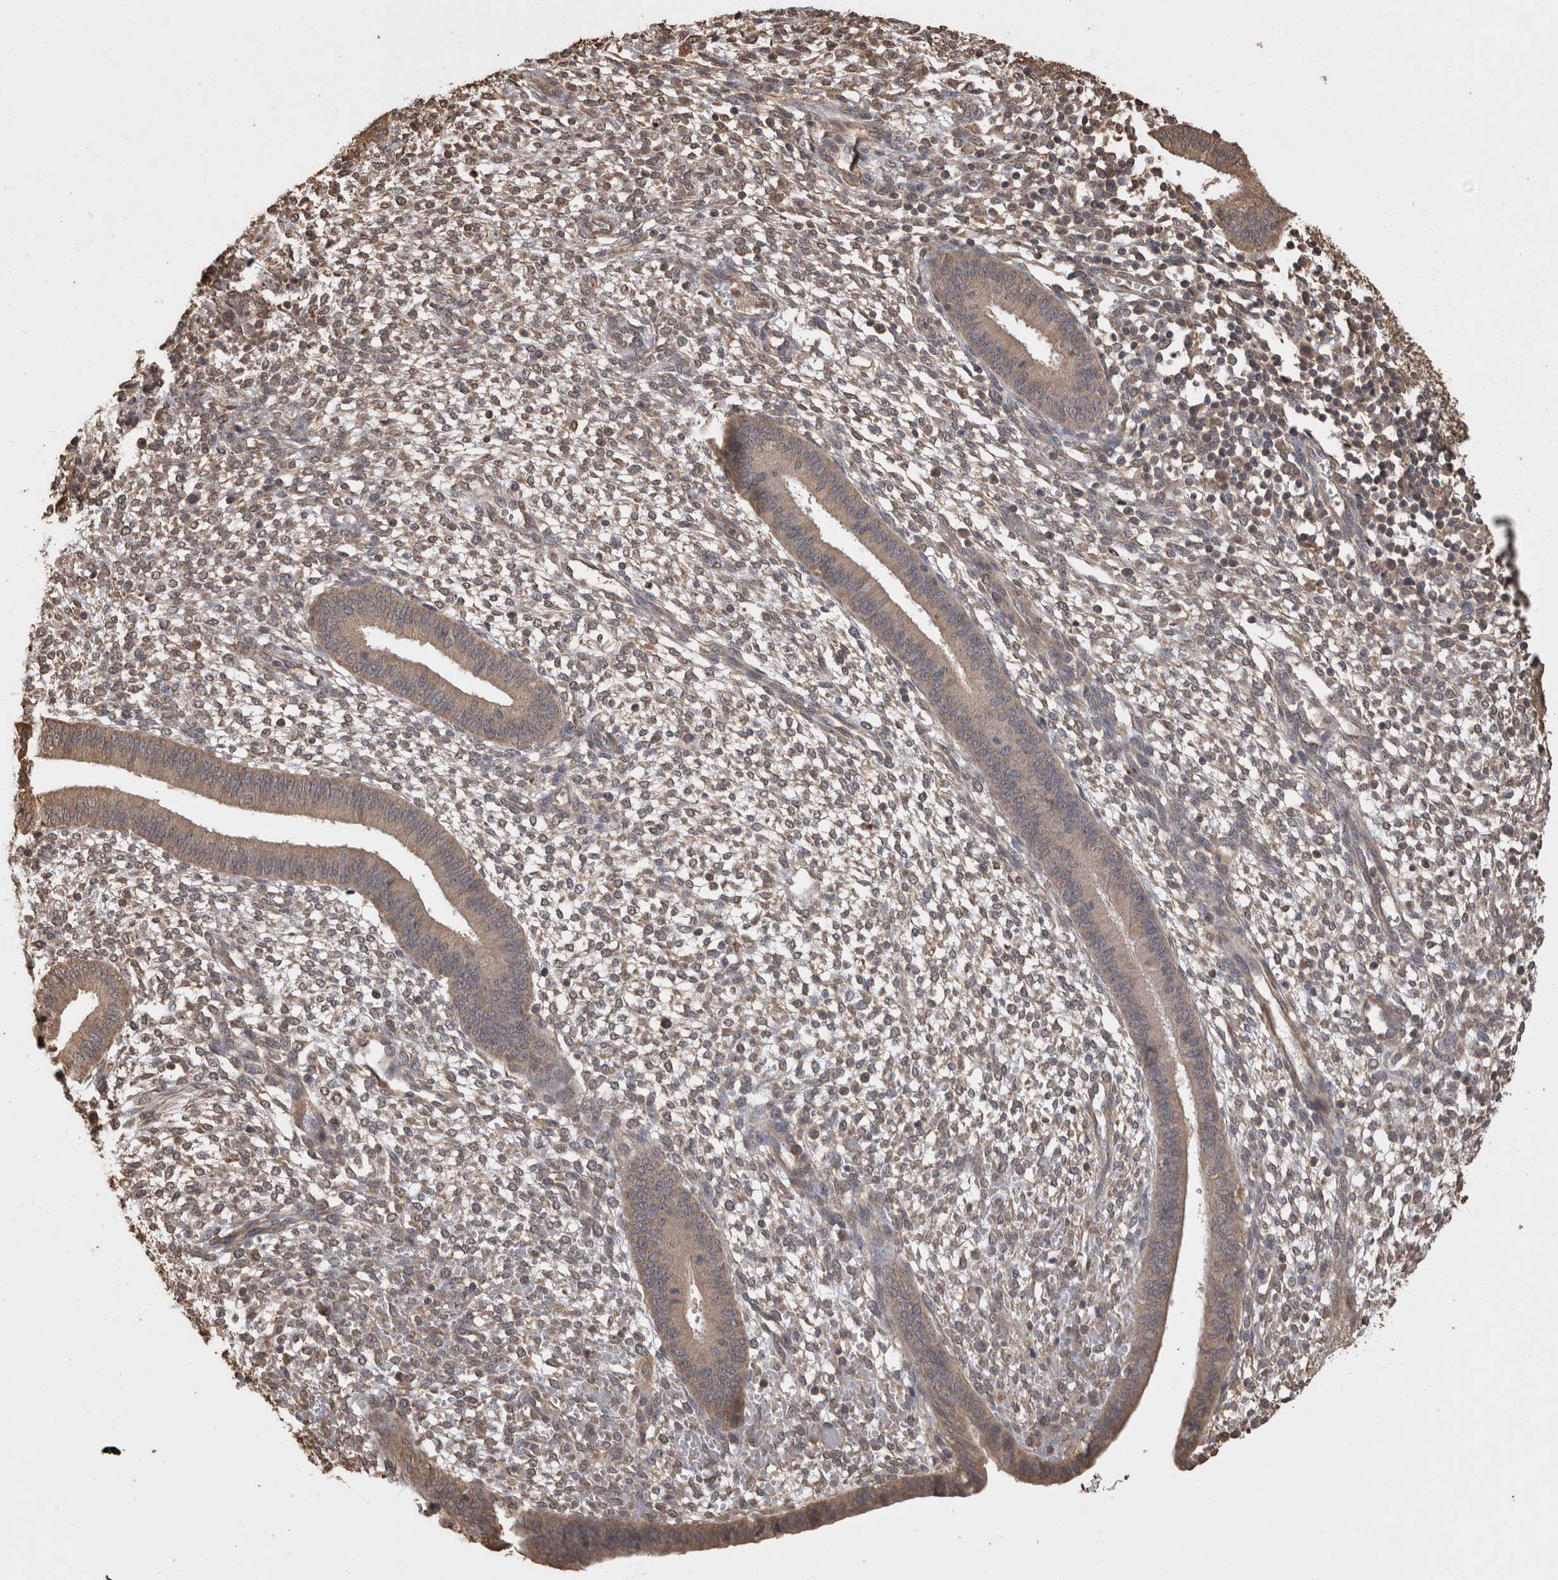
{"staining": {"intensity": "weak", "quantity": "25%-75%", "location": "nuclear"}, "tissue": "endometrium", "cell_type": "Cells in endometrial stroma", "image_type": "normal", "snomed": [{"axis": "morphology", "description": "Normal tissue, NOS"}, {"axis": "topography", "description": "Endometrium"}], "caption": "Protein analysis of benign endometrium demonstrates weak nuclear staining in approximately 25%-75% of cells in endometrial stroma.", "gene": "SOCS5", "patient": {"sex": "female", "age": 46}}